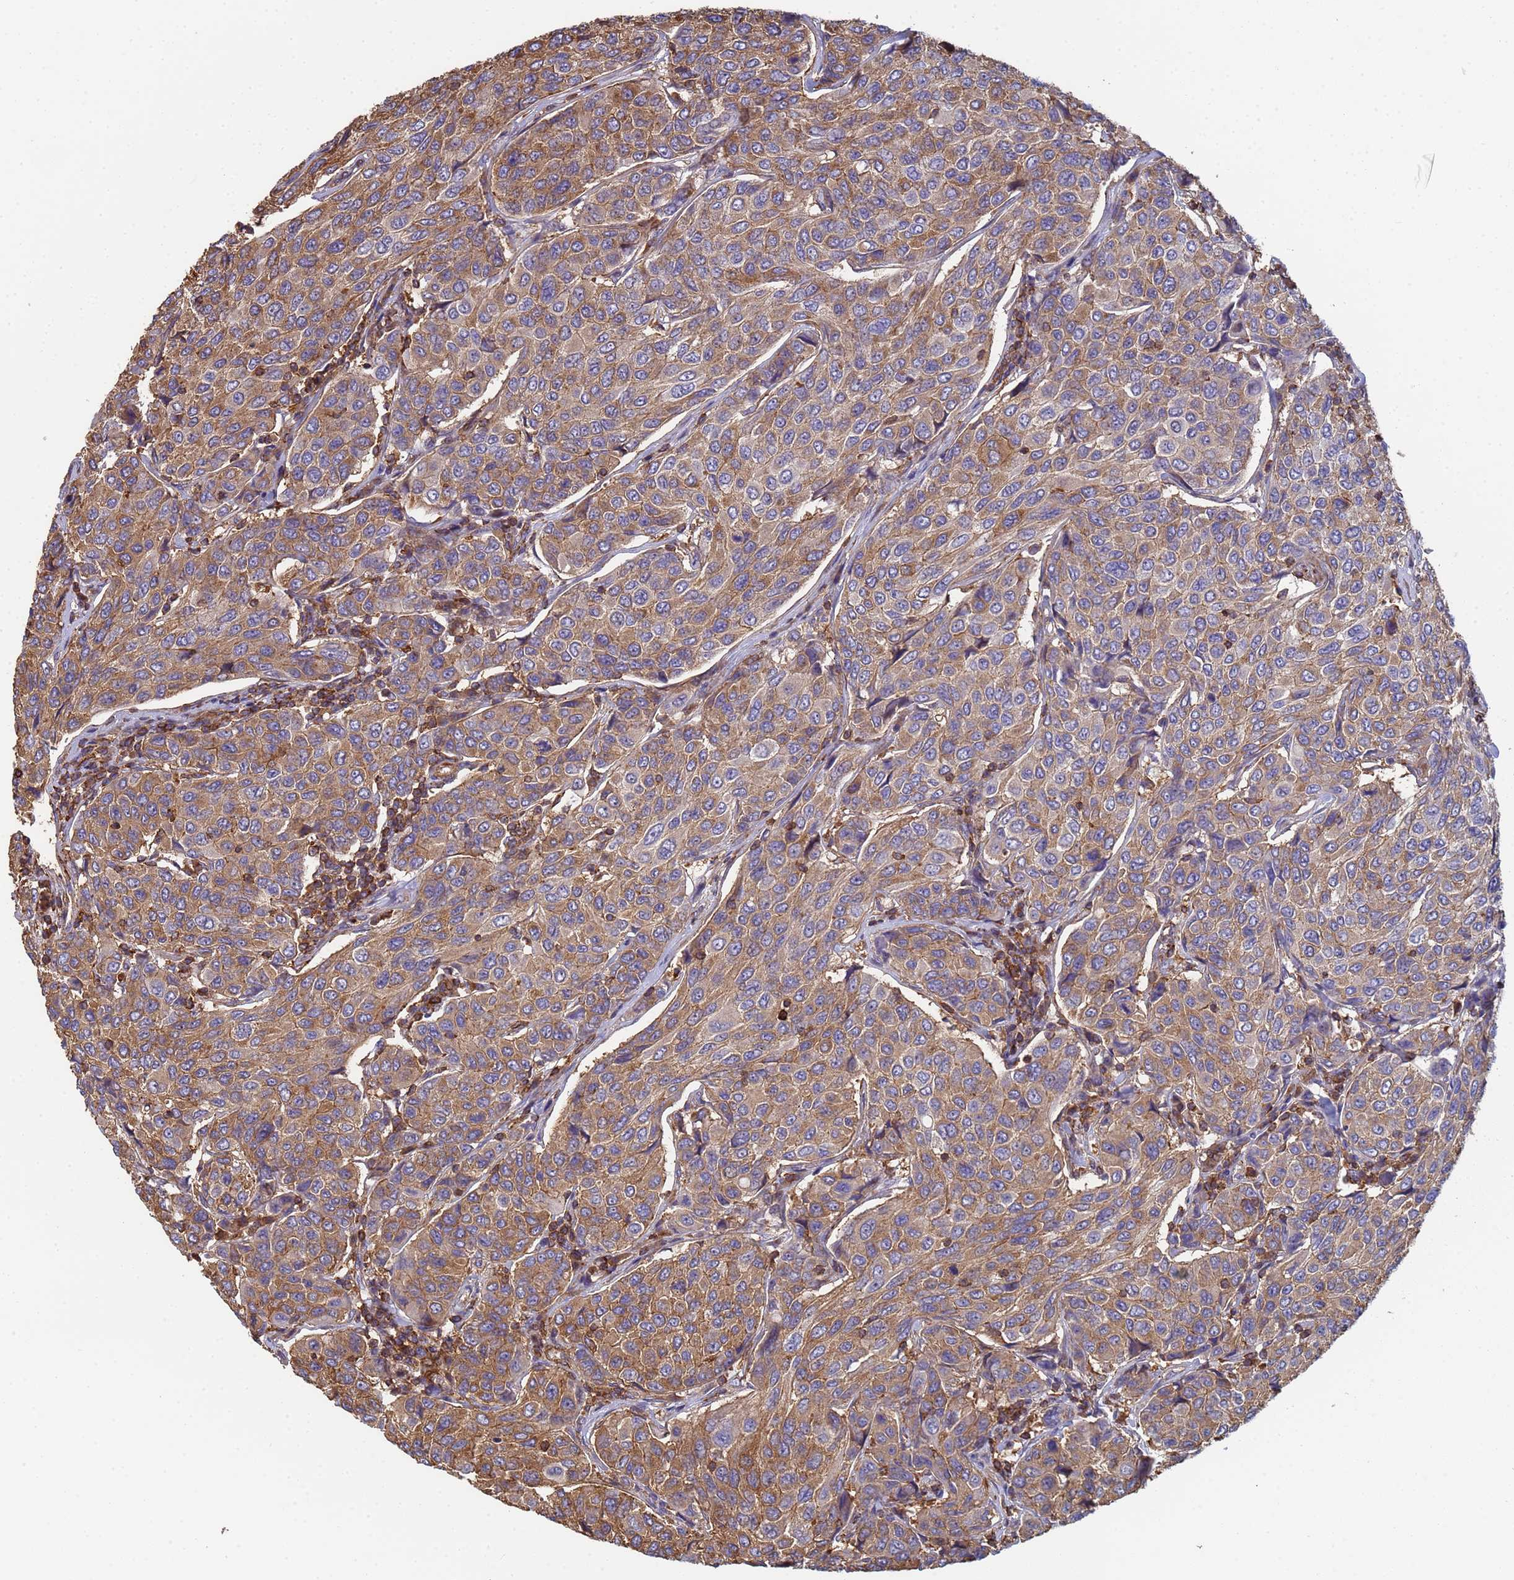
{"staining": {"intensity": "moderate", "quantity": ">75%", "location": "cytoplasmic/membranous"}, "tissue": "breast cancer", "cell_type": "Tumor cells", "image_type": "cancer", "snomed": [{"axis": "morphology", "description": "Duct carcinoma"}, {"axis": "topography", "description": "Breast"}], "caption": "Moderate cytoplasmic/membranous staining for a protein is present in about >75% of tumor cells of breast cancer (intraductal carcinoma) using immunohistochemistry.", "gene": "ZNG1B", "patient": {"sex": "female", "age": 55}}